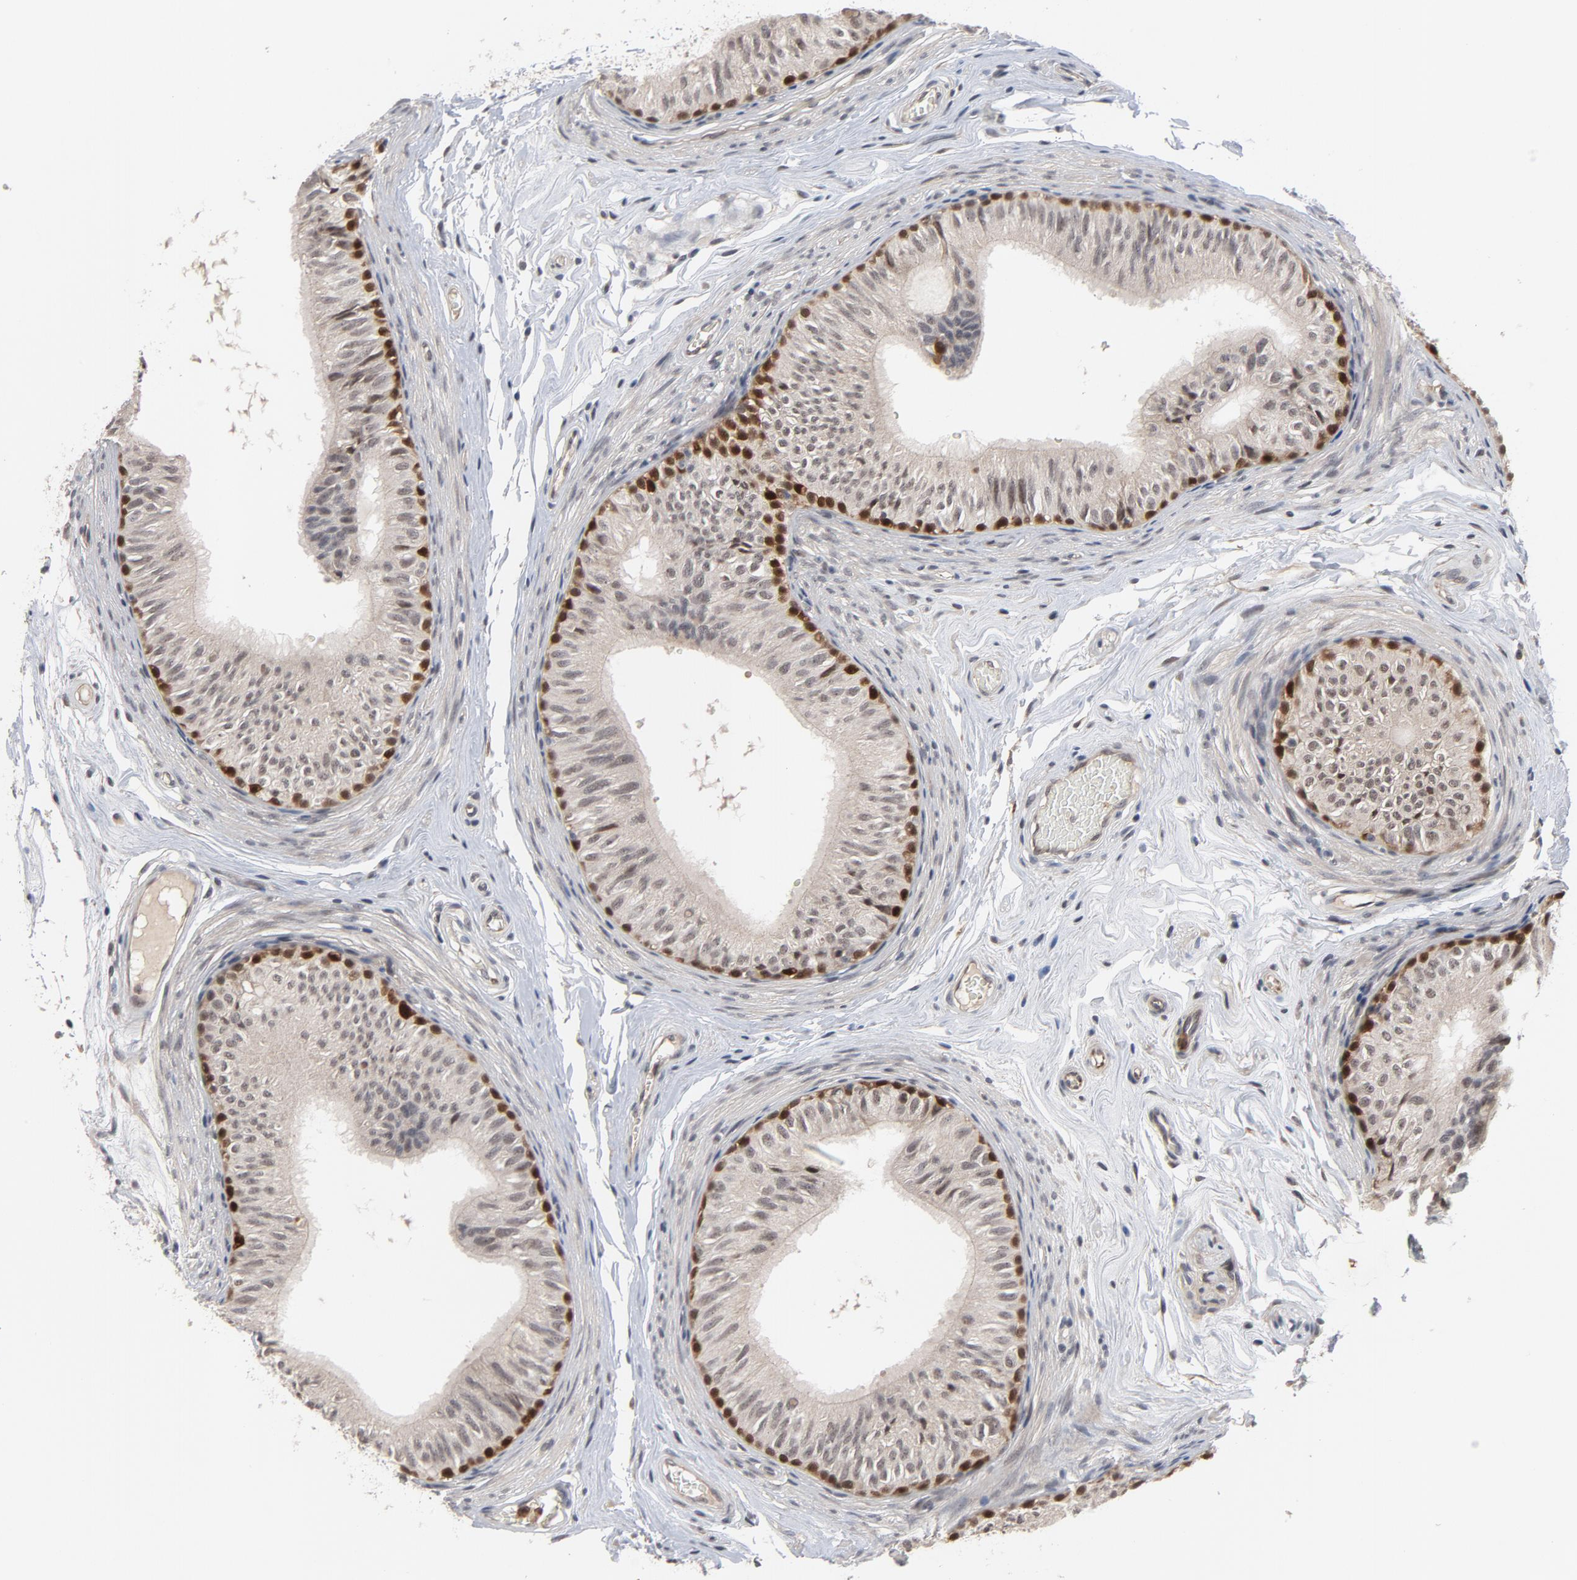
{"staining": {"intensity": "strong", "quantity": "<25%", "location": "nuclear"}, "tissue": "epididymis", "cell_type": "Glandular cells", "image_type": "normal", "snomed": [{"axis": "morphology", "description": "Normal tissue, NOS"}, {"axis": "topography", "description": "Testis"}, {"axis": "topography", "description": "Epididymis"}], "caption": "Immunohistochemistry micrograph of unremarkable epididymis stained for a protein (brown), which displays medium levels of strong nuclear staining in about <25% of glandular cells.", "gene": "RTL5", "patient": {"sex": "male", "age": 36}}